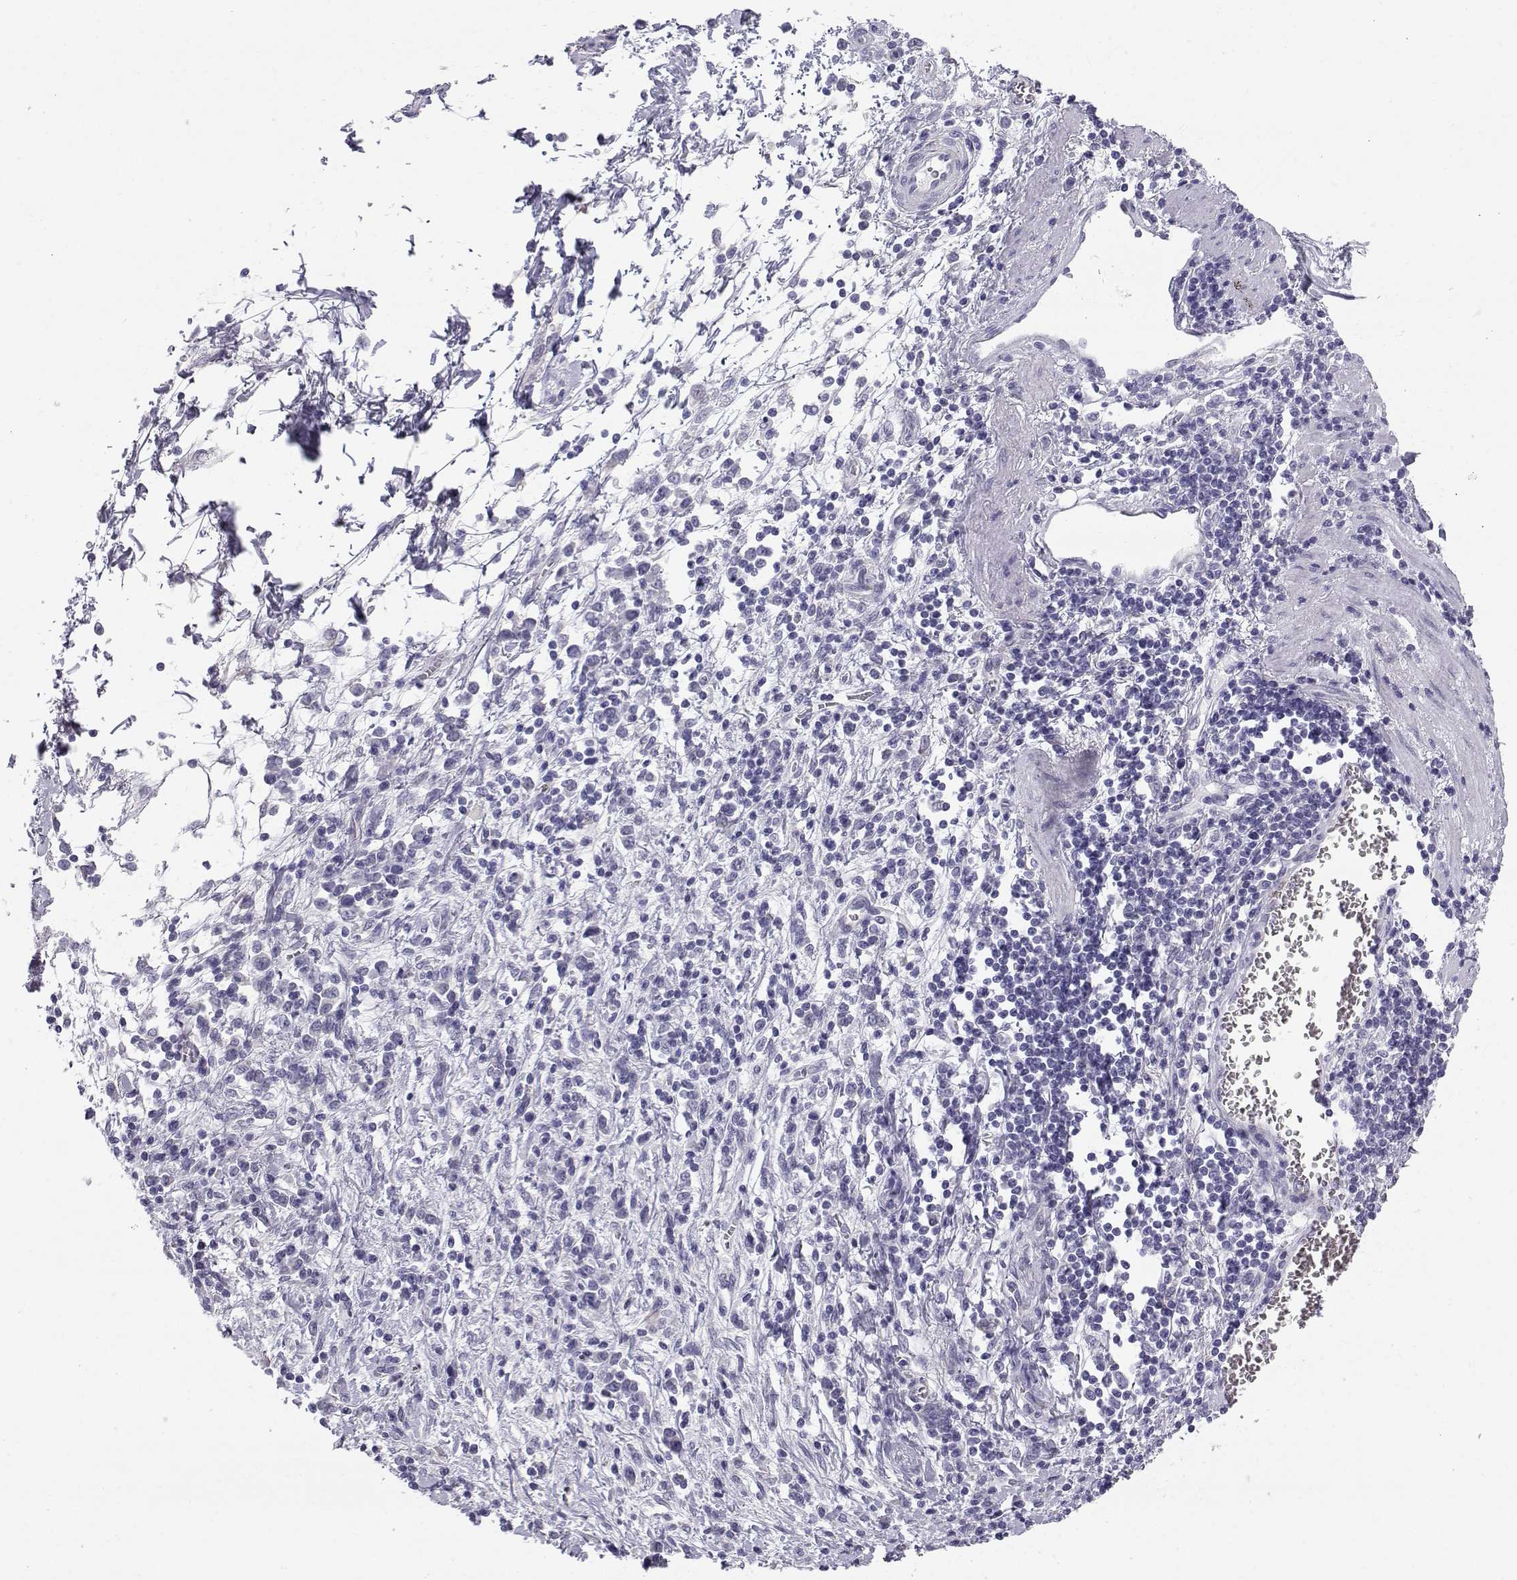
{"staining": {"intensity": "negative", "quantity": "none", "location": "none"}, "tissue": "stomach cancer", "cell_type": "Tumor cells", "image_type": "cancer", "snomed": [{"axis": "morphology", "description": "Adenocarcinoma, NOS"}, {"axis": "topography", "description": "Stomach"}], "caption": "This is a histopathology image of immunohistochemistry (IHC) staining of stomach adenocarcinoma, which shows no positivity in tumor cells.", "gene": "RNASE12", "patient": {"sex": "female", "age": 57}}